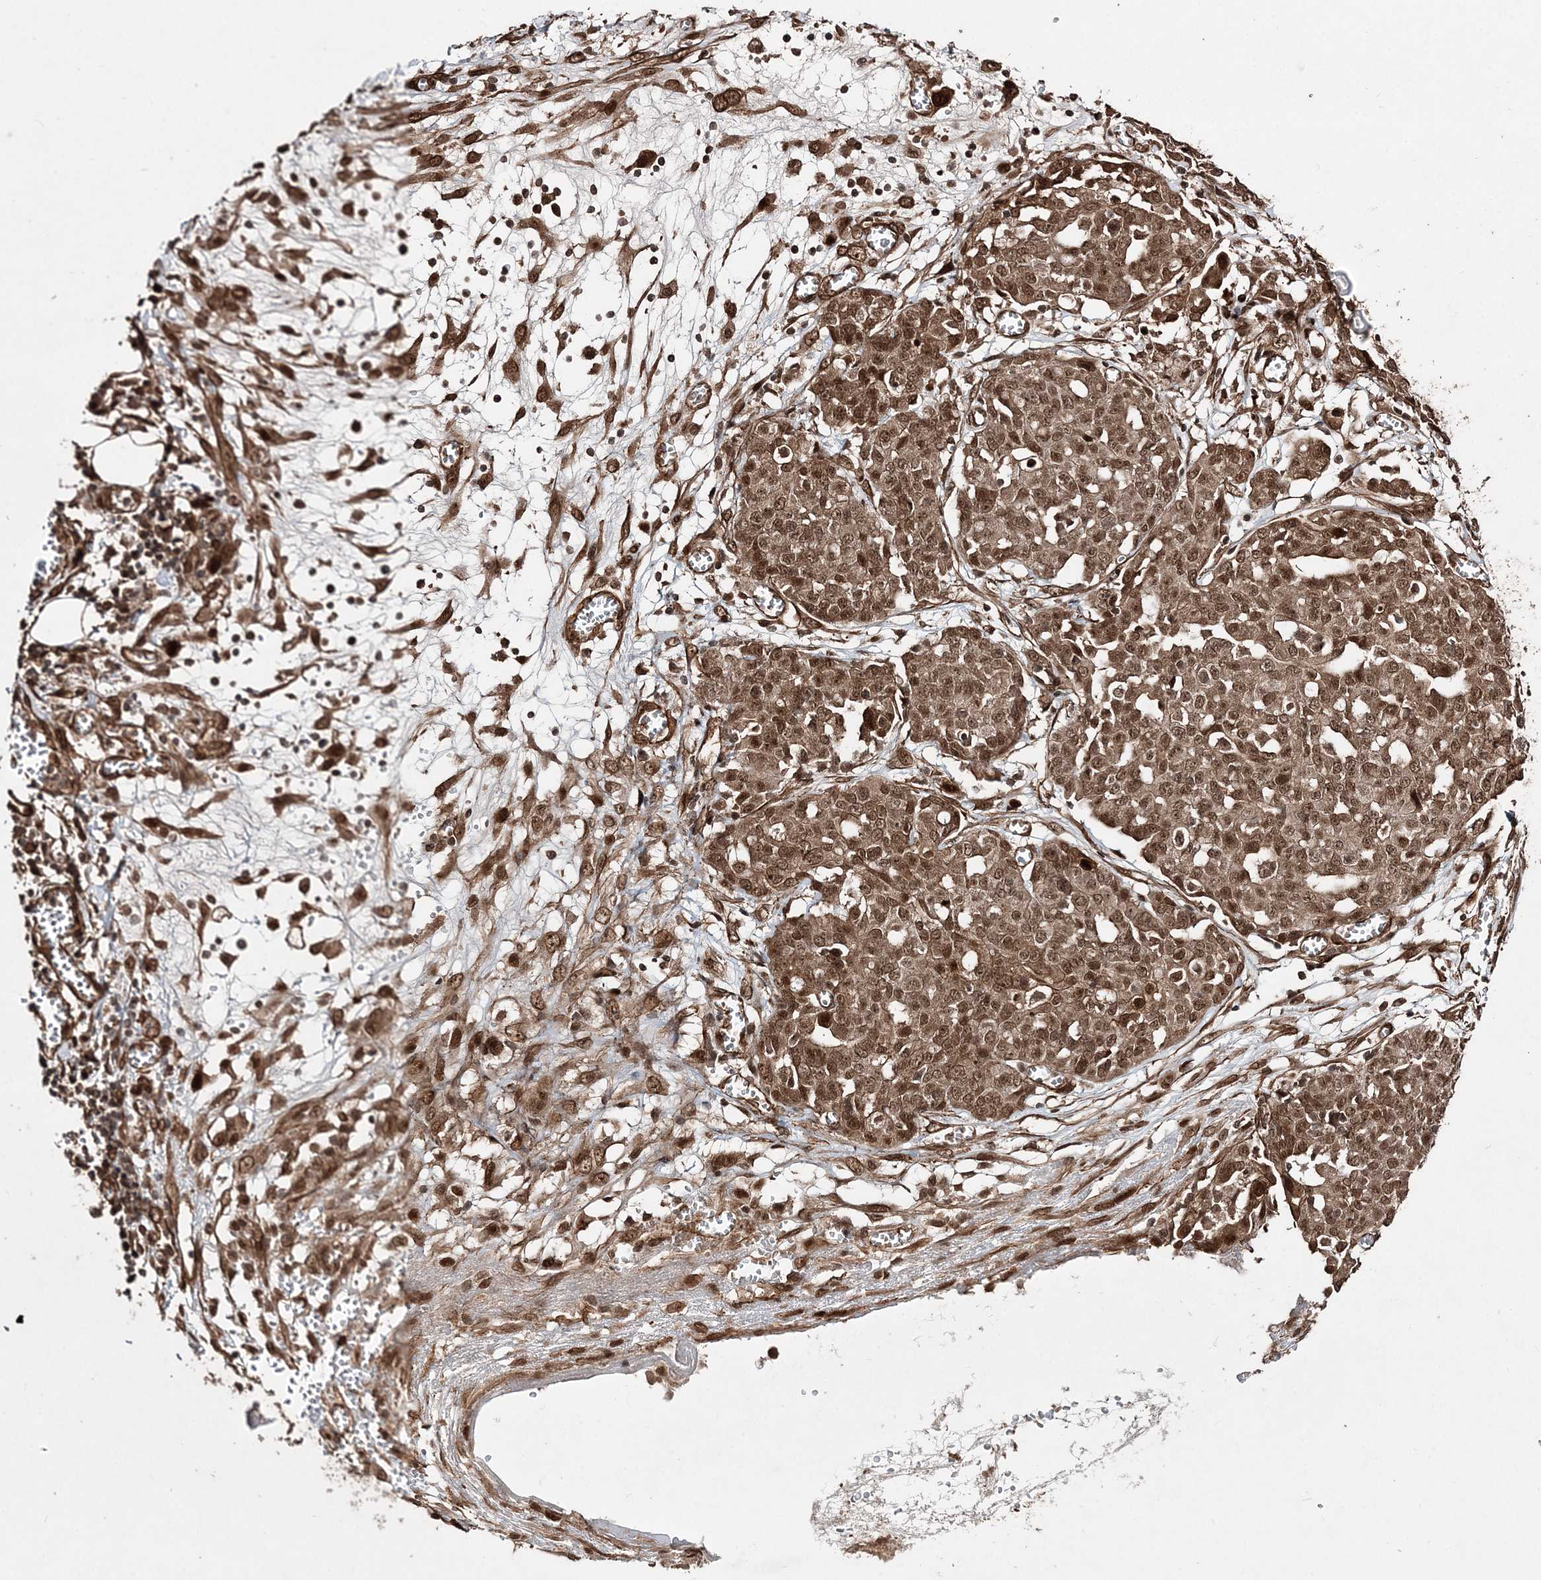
{"staining": {"intensity": "moderate", "quantity": ">75%", "location": "cytoplasmic/membranous,nuclear"}, "tissue": "ovarian cancer", "cell_type": "Tumor cells", "image_type": "cancer", "snomed": [{"axis": "morphology", "description": "Cystadenocarcinoma, serous, NOS"}, {"axis": "topography", "description": "Soft tissue"}, {"axis": "topography", "description": "Ovary"}], "caption": "The image shows immunohistochemical staining of serous cystadenocarcinoma (ovarian). There is moderate cytoplasmic/membranous and nuclear staining is seen in approximately >75% of tumor cells. (brown staining indicates protein expression, while blue staining denotes nuclei).", "gene": "ETAA1", "patient": {"sex": "female", "age": 57}}